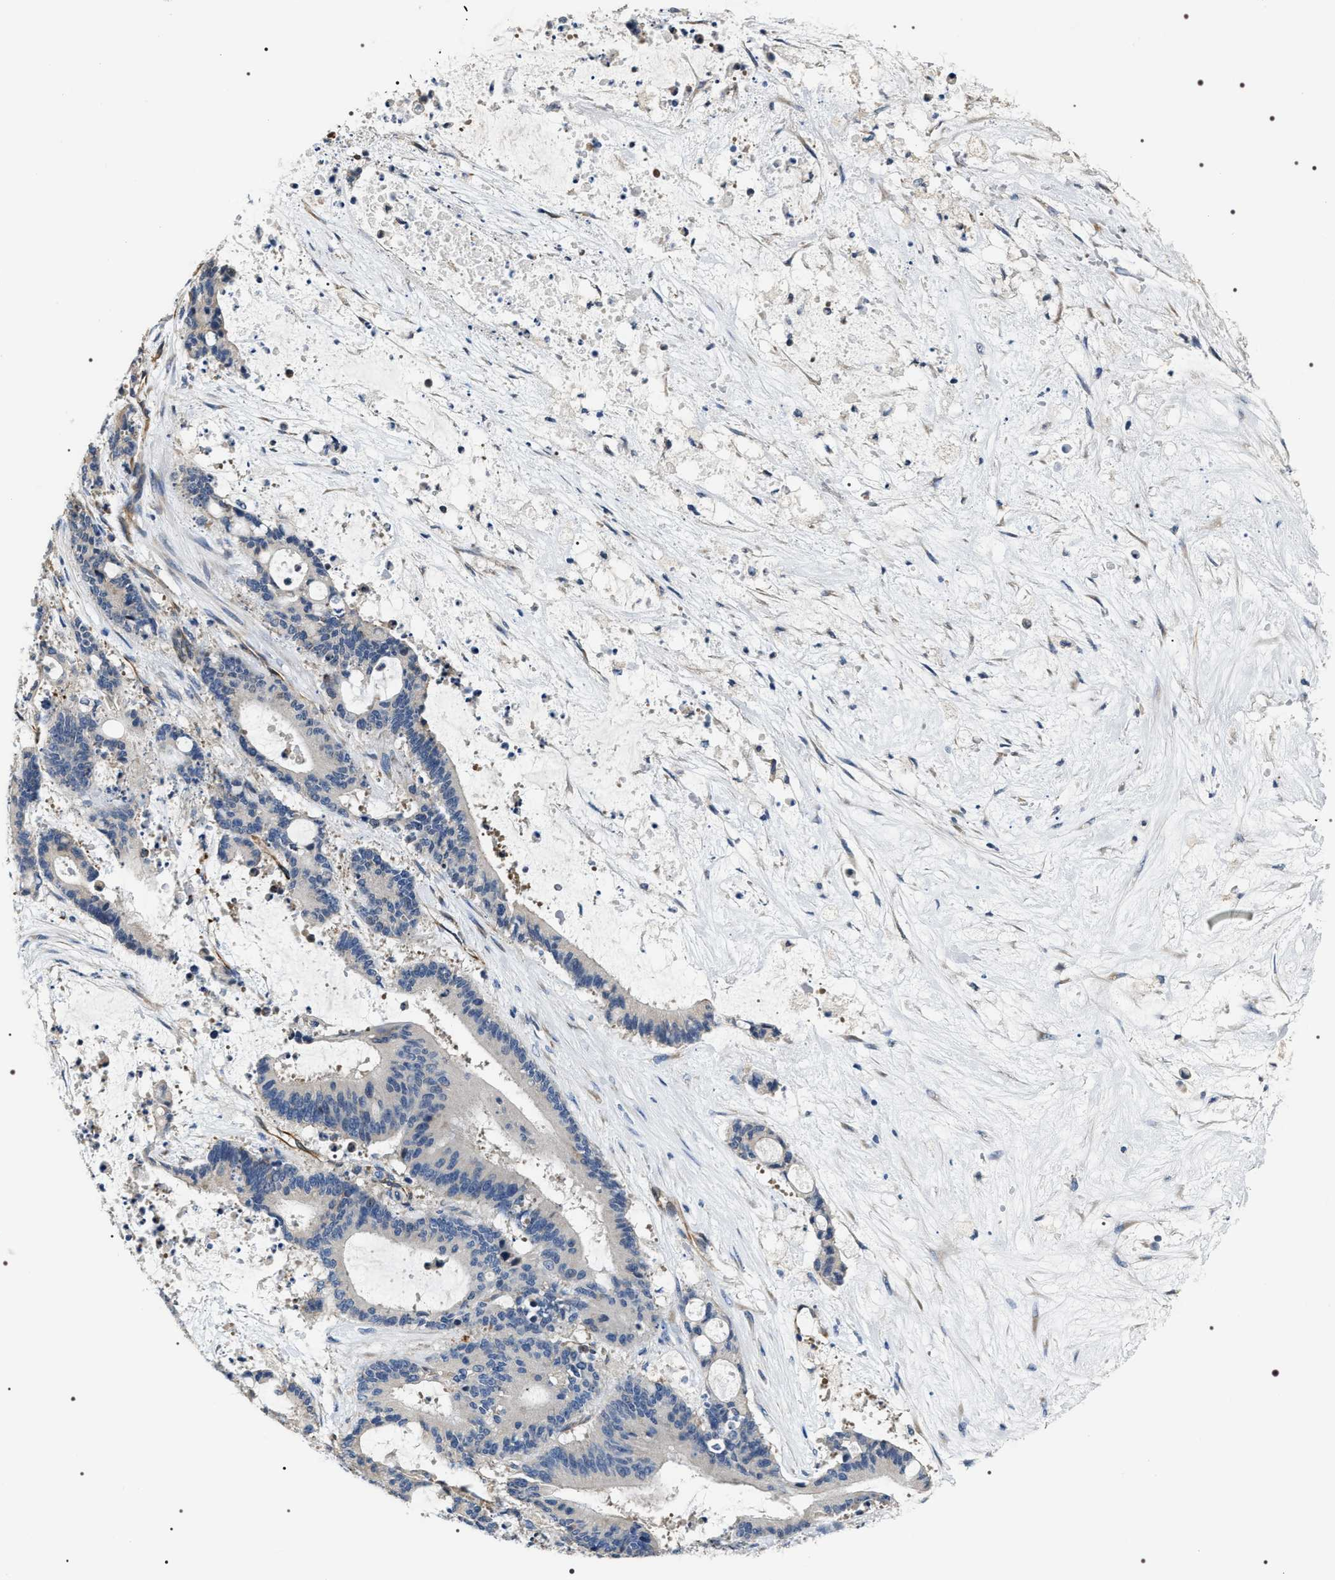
{"staining": {"intensity": "negative", "quantity": "none", "location": "none"}, "tissue": "liver cancer", "cell_type": "Tumor cells", "image_type": "cancer", "snomed": [{"axis": "morphology", "description": "Normal tissue, NOS"}, {"axis": "morphology", "description": "Cholangiocarcinoma"}, {"axis": "topography", "description": "Liver"}, {"axis": "topography", "description": "Peripheral nerve tissue"}], "caption": "Cholangiocarcinoma (liver) was stained to show a protein in brown. There is no significant expression in tumor cells.", "gene": "PKD1L1", "patient": {"sex": "female", "age": 73}}